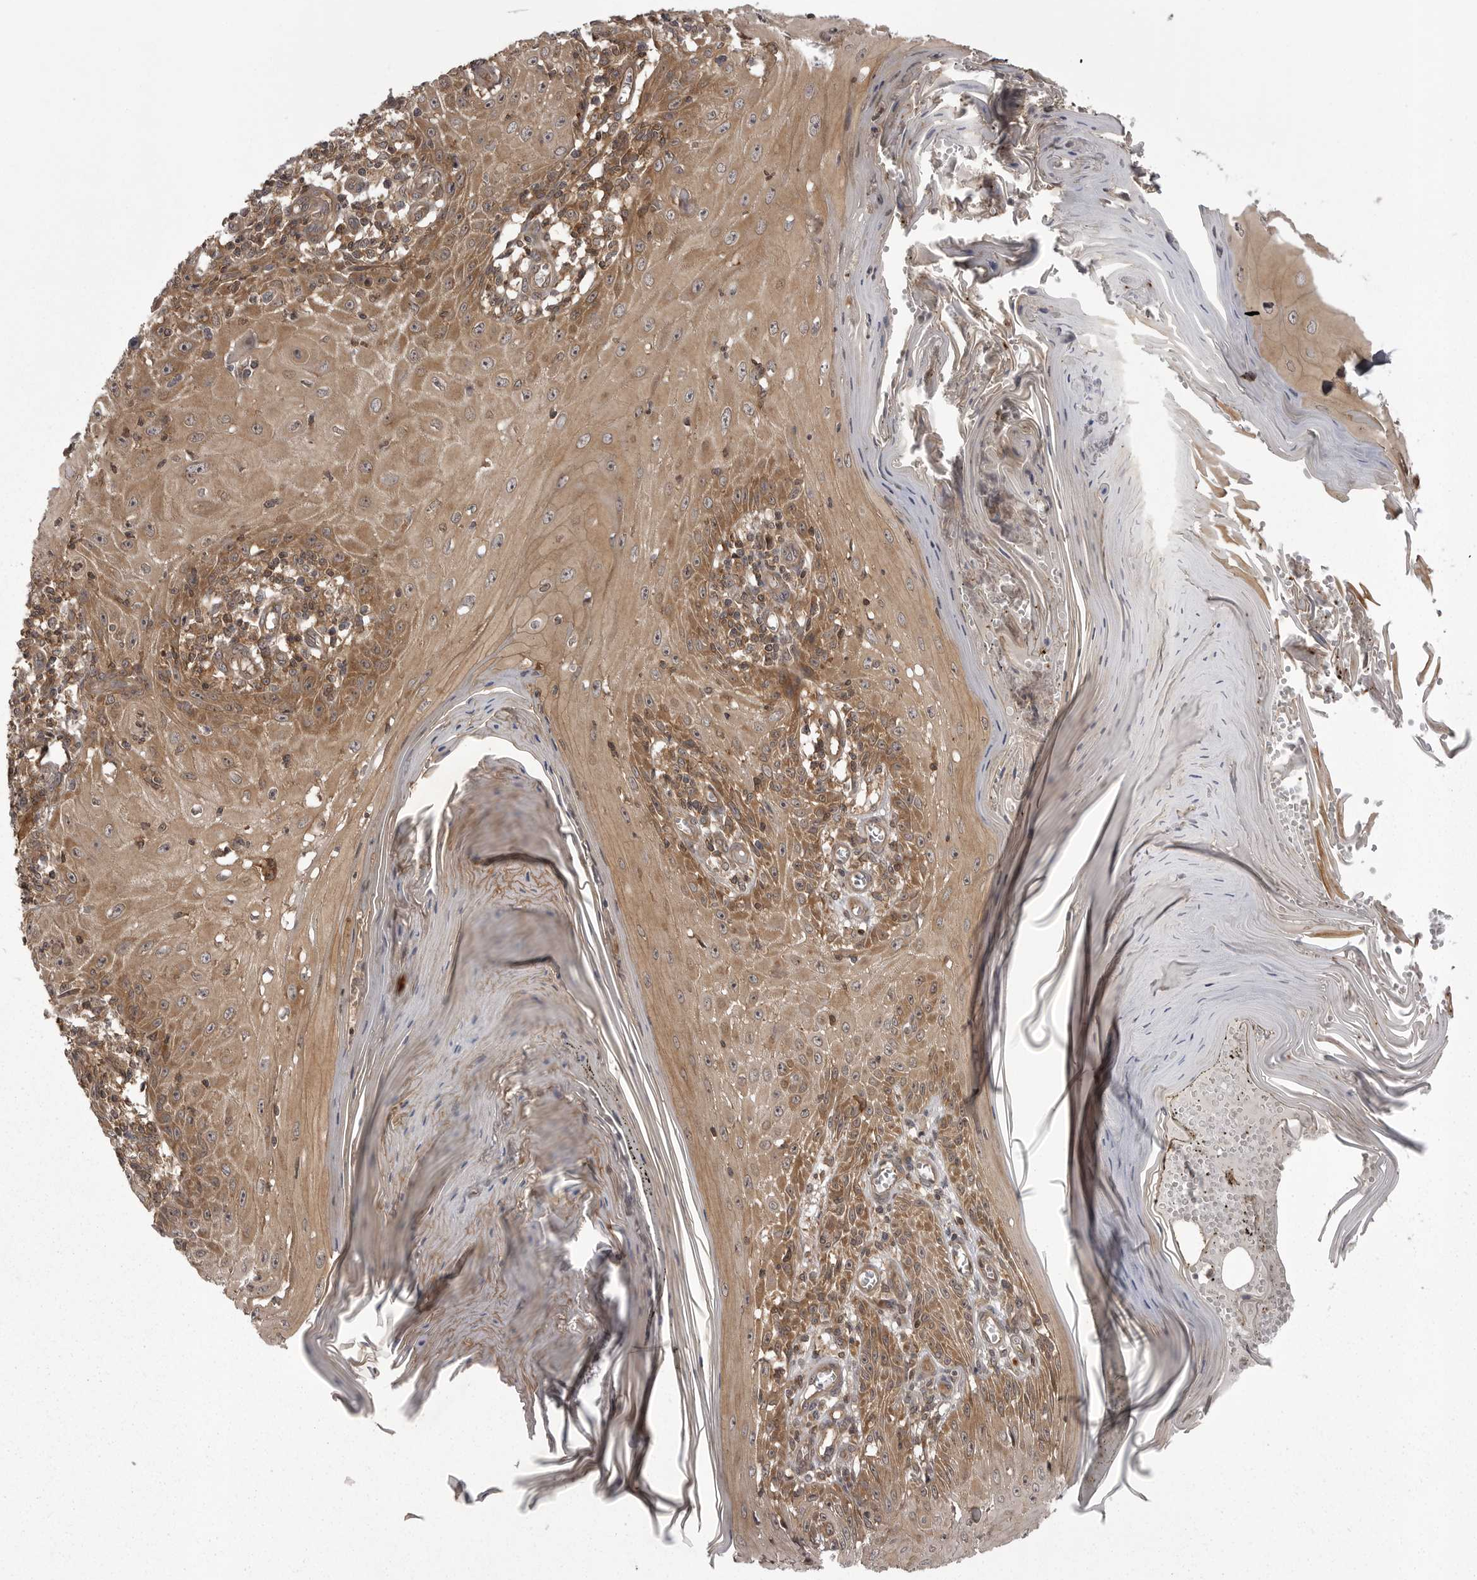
{"staining": {"intensity": "moderate", "quantity": ">75%", "location": "cytoplasmic/membranous"}, "tissue": "skin cancer", "cell_type": "Tumor cells", "image_type": "cancer", "snomed": [{"axis": "morphology", "description": "Squamous cell carcinoma, NOS"}, {"axis": "topography", "description": "Skin"}], "caption": "Immunohistochemistry (IHC) histopathology image of human skin cancer (squamous cell carcinoma) stained for a protein (brown), which shows medium levels of moderate cytoplasmic/membranous positivity in approximately >75% of tumor cells.", "gene": "STK24", "patient": {"sex": "female", "age": 73}}